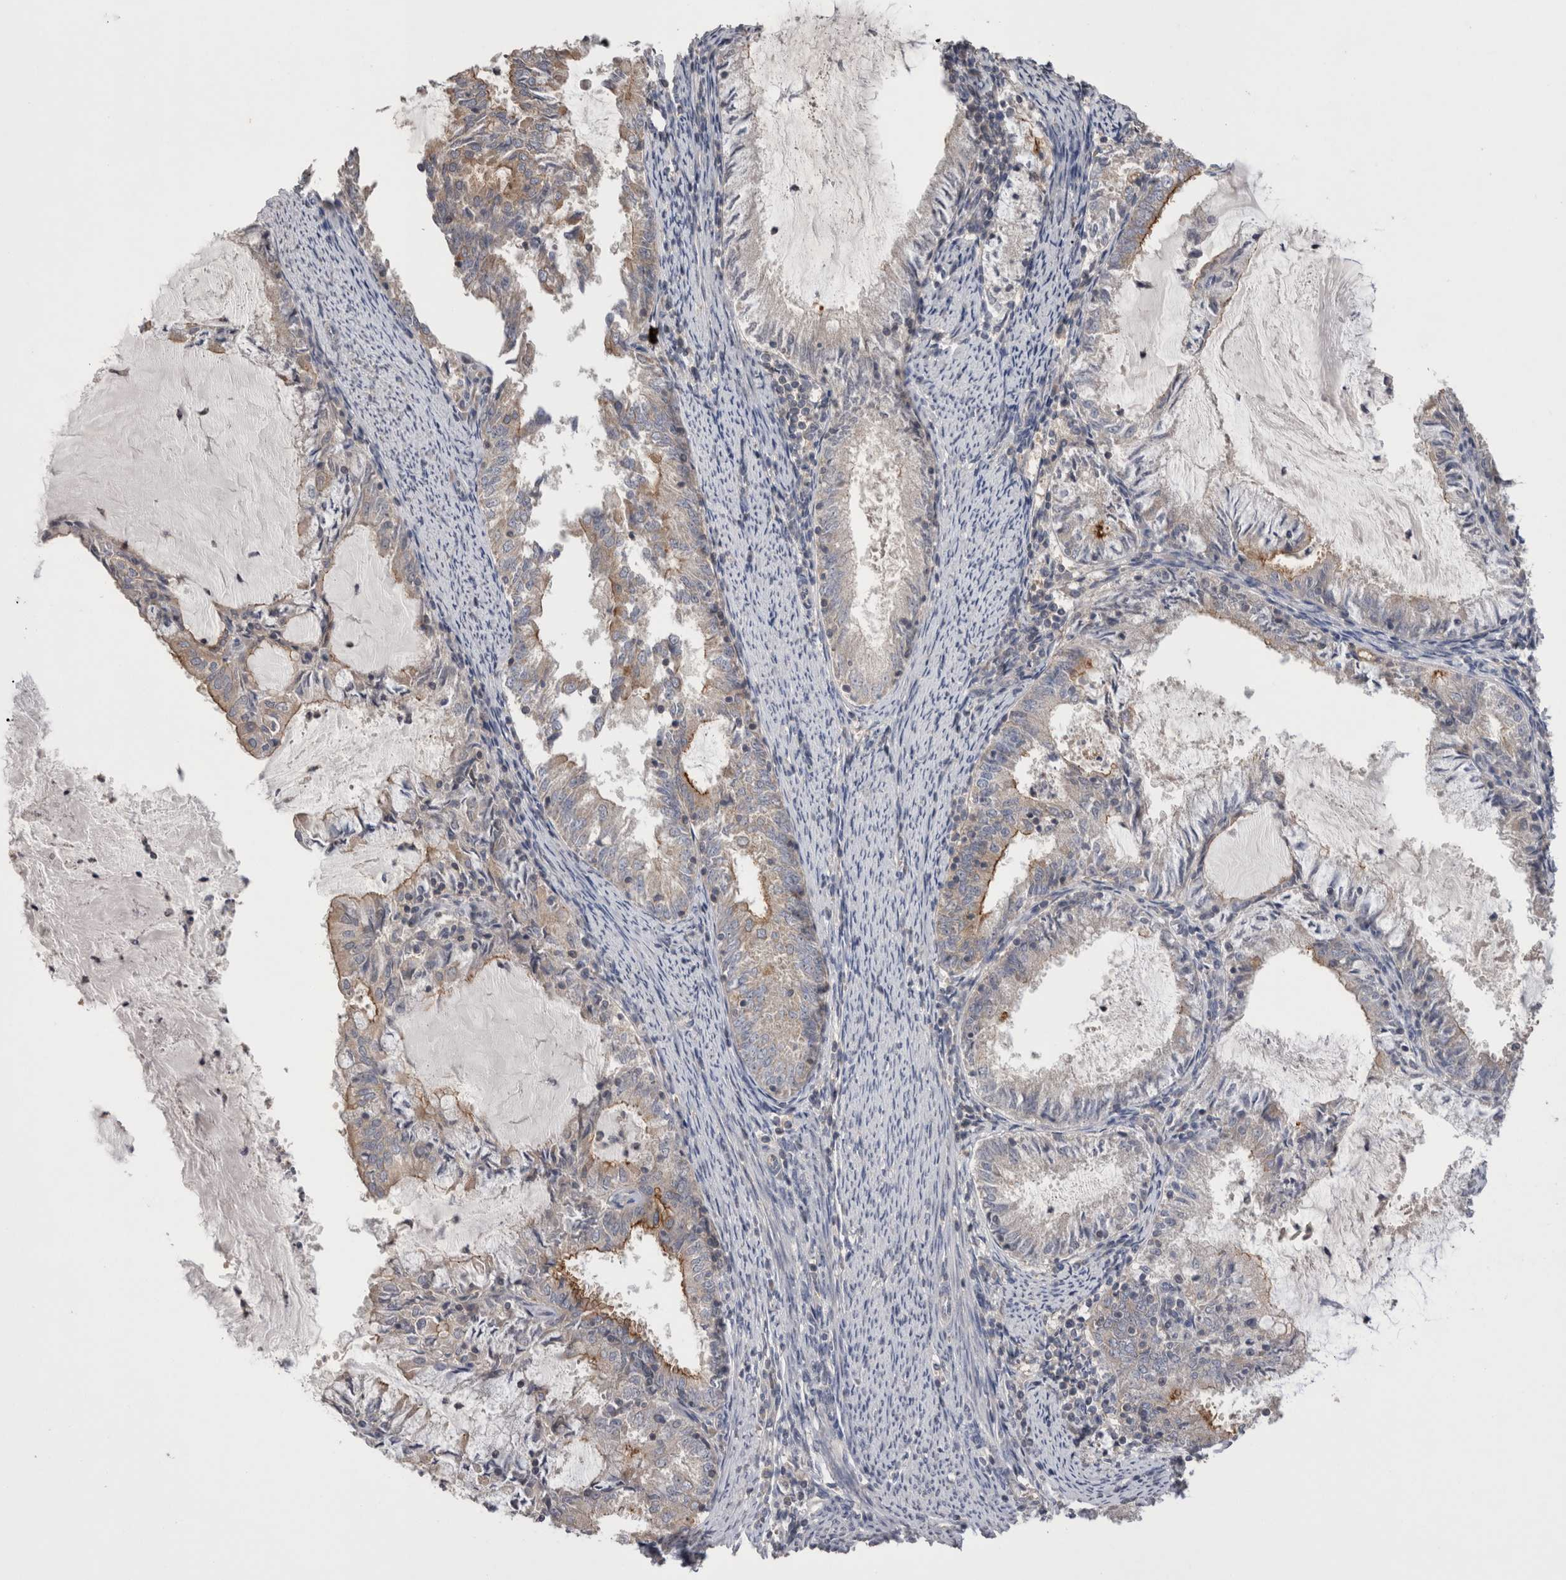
{"staining": {"intensity": "moderate", "quantity": "<25%", "location": "cytoplasmic/membranous"}, "tissue": "endometrial cancer", "cell_type": "Tumor cells", "image_type": "cancer", "snomed": [{"axis": "morphology", "description": "Adenocarcinoma, NOS"}, {"axis": "topography", "description": "Endometrium"}], "caption": "The image demonstrates staining of adenocarcinoma (endometrial), revealing moderate cytoplasmic/membranous protein positivity (brown color) within tumor cells.", "gene": "OTOR", "patient": {"sex": "female", "age": 57}}